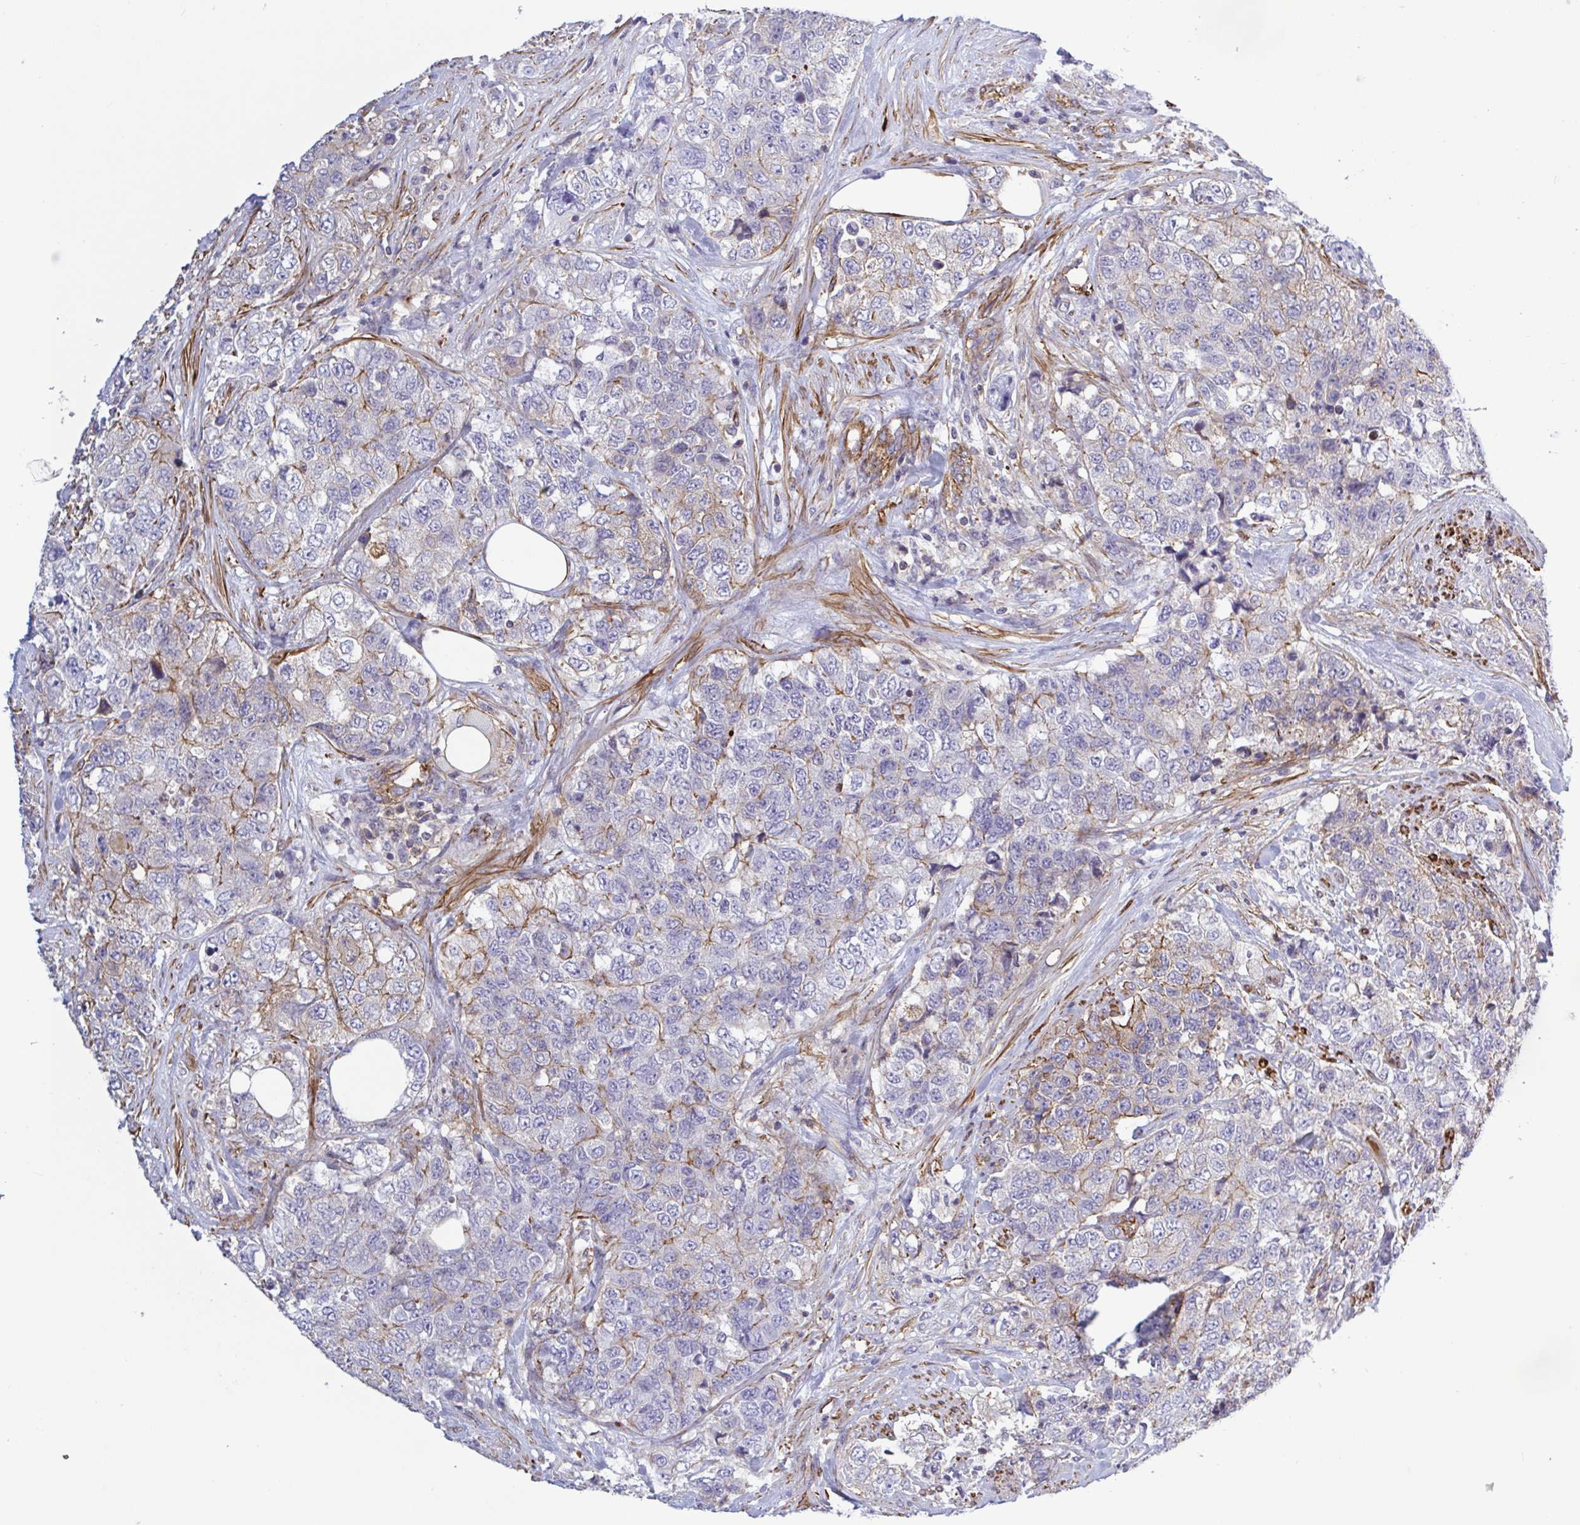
{"staining": {"intensity": "moderate", "quantity": "<25%", "location": "cytoplasmic/membranous"}, "tissue": "urothelial cancer", "cell_type": "Tumor cells", "image_type": "cancer", "snomed": [{"axis": "morphology", "description": "Urothelial carcinoma, High grade"}, {"axis": "topography", "description": "Urinary bladder"}], "caption": "Tumor cells reveal low levels of moderate cytoplasmic/membranous staining in approximately <25% of cells in urothelial cancer. (Stains: DAB in brown, nuclei in blue, Microscopy: brightfield microscopy at high magnification).", "gene": "SHISA7", "patient": {"sex": "female", "age": 78}}